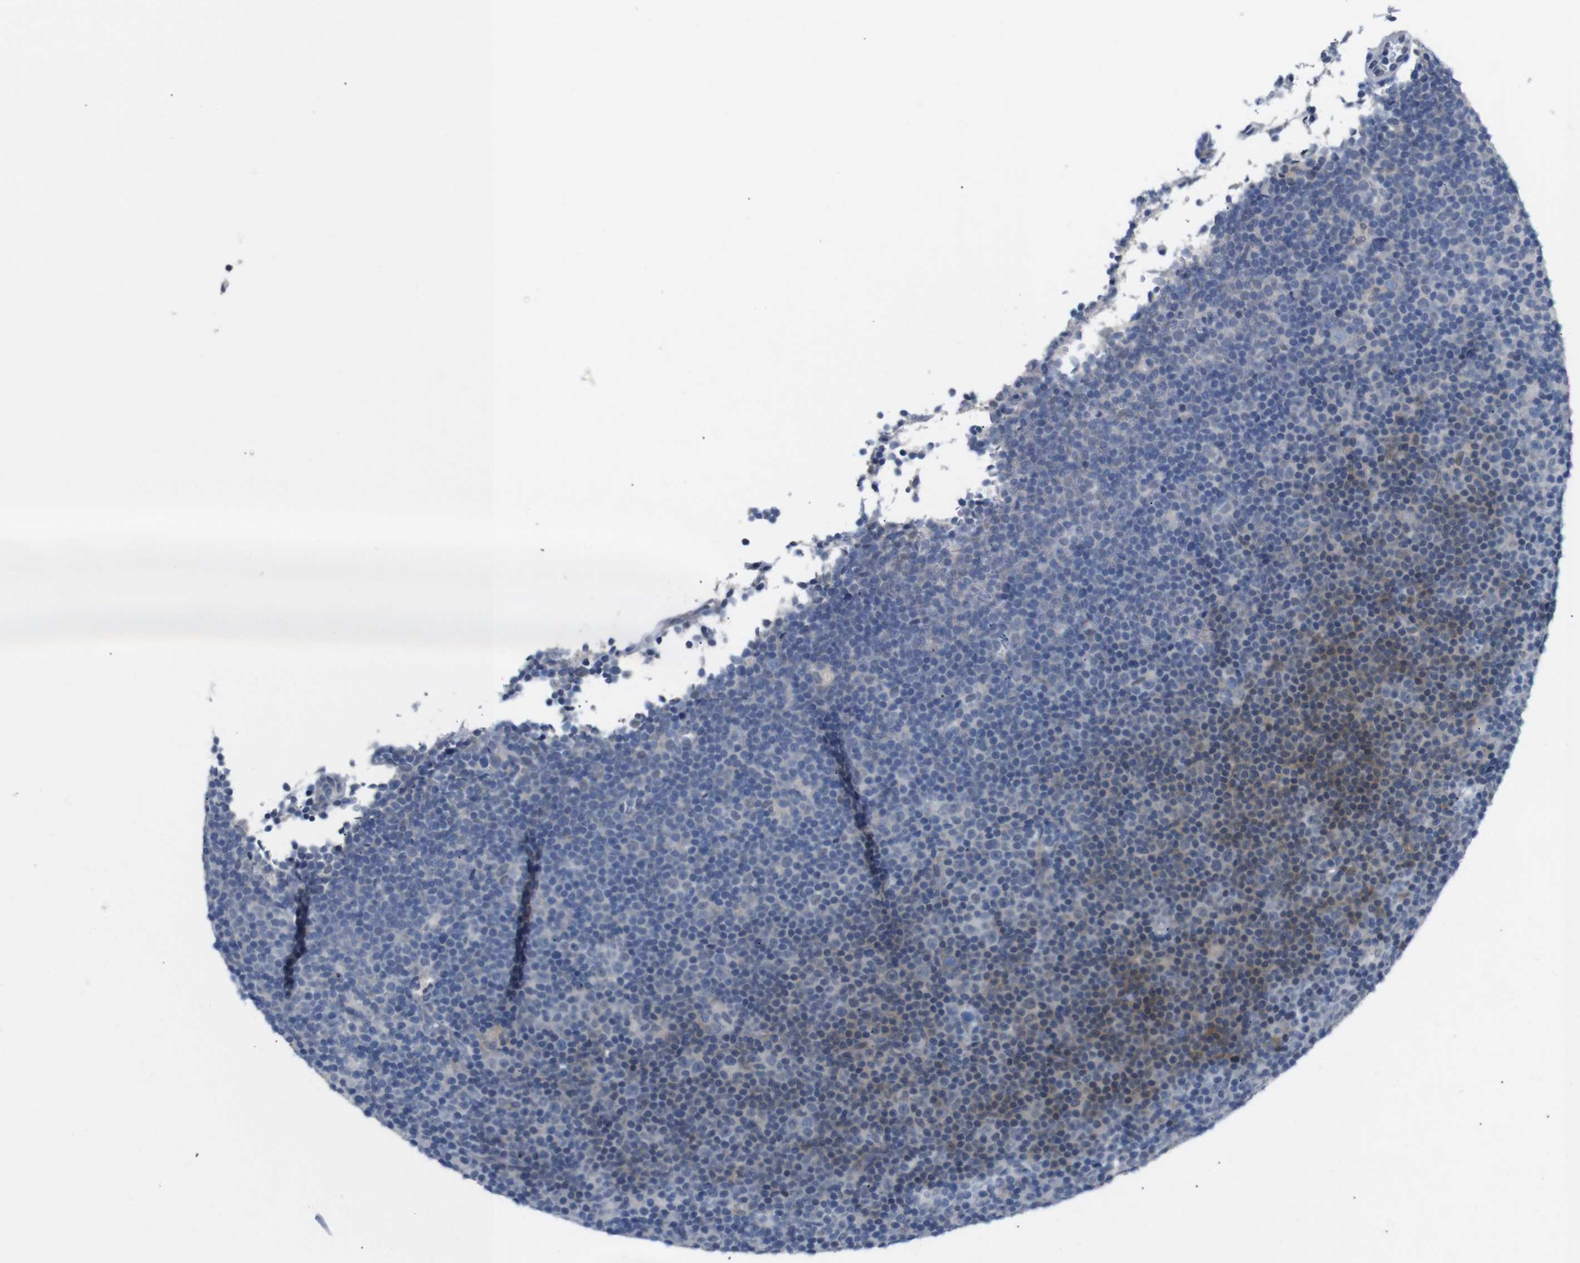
{"staining": {"intensity": "moderate", "quantity": "<25%", "location": "cytoplasmic/membranous,nuclear"}, "tissue": "lymphoma", "cell_type": "Tumor cells", "image_type": "cancer", "snomed": [{"axis": "morphology", "description": "Malignant lymphoma, non-Hodgkin's type, Low grade"}, {"axis": "topography", "description": "Lymph node"}], "caption": "Moderate cytoplasmic/membranous and nuclear protein expression is identified in about <25% of tumor cells in lymphoma.", "gene": "CHRM5", "patient": {"sex": "female", "age": 67}}